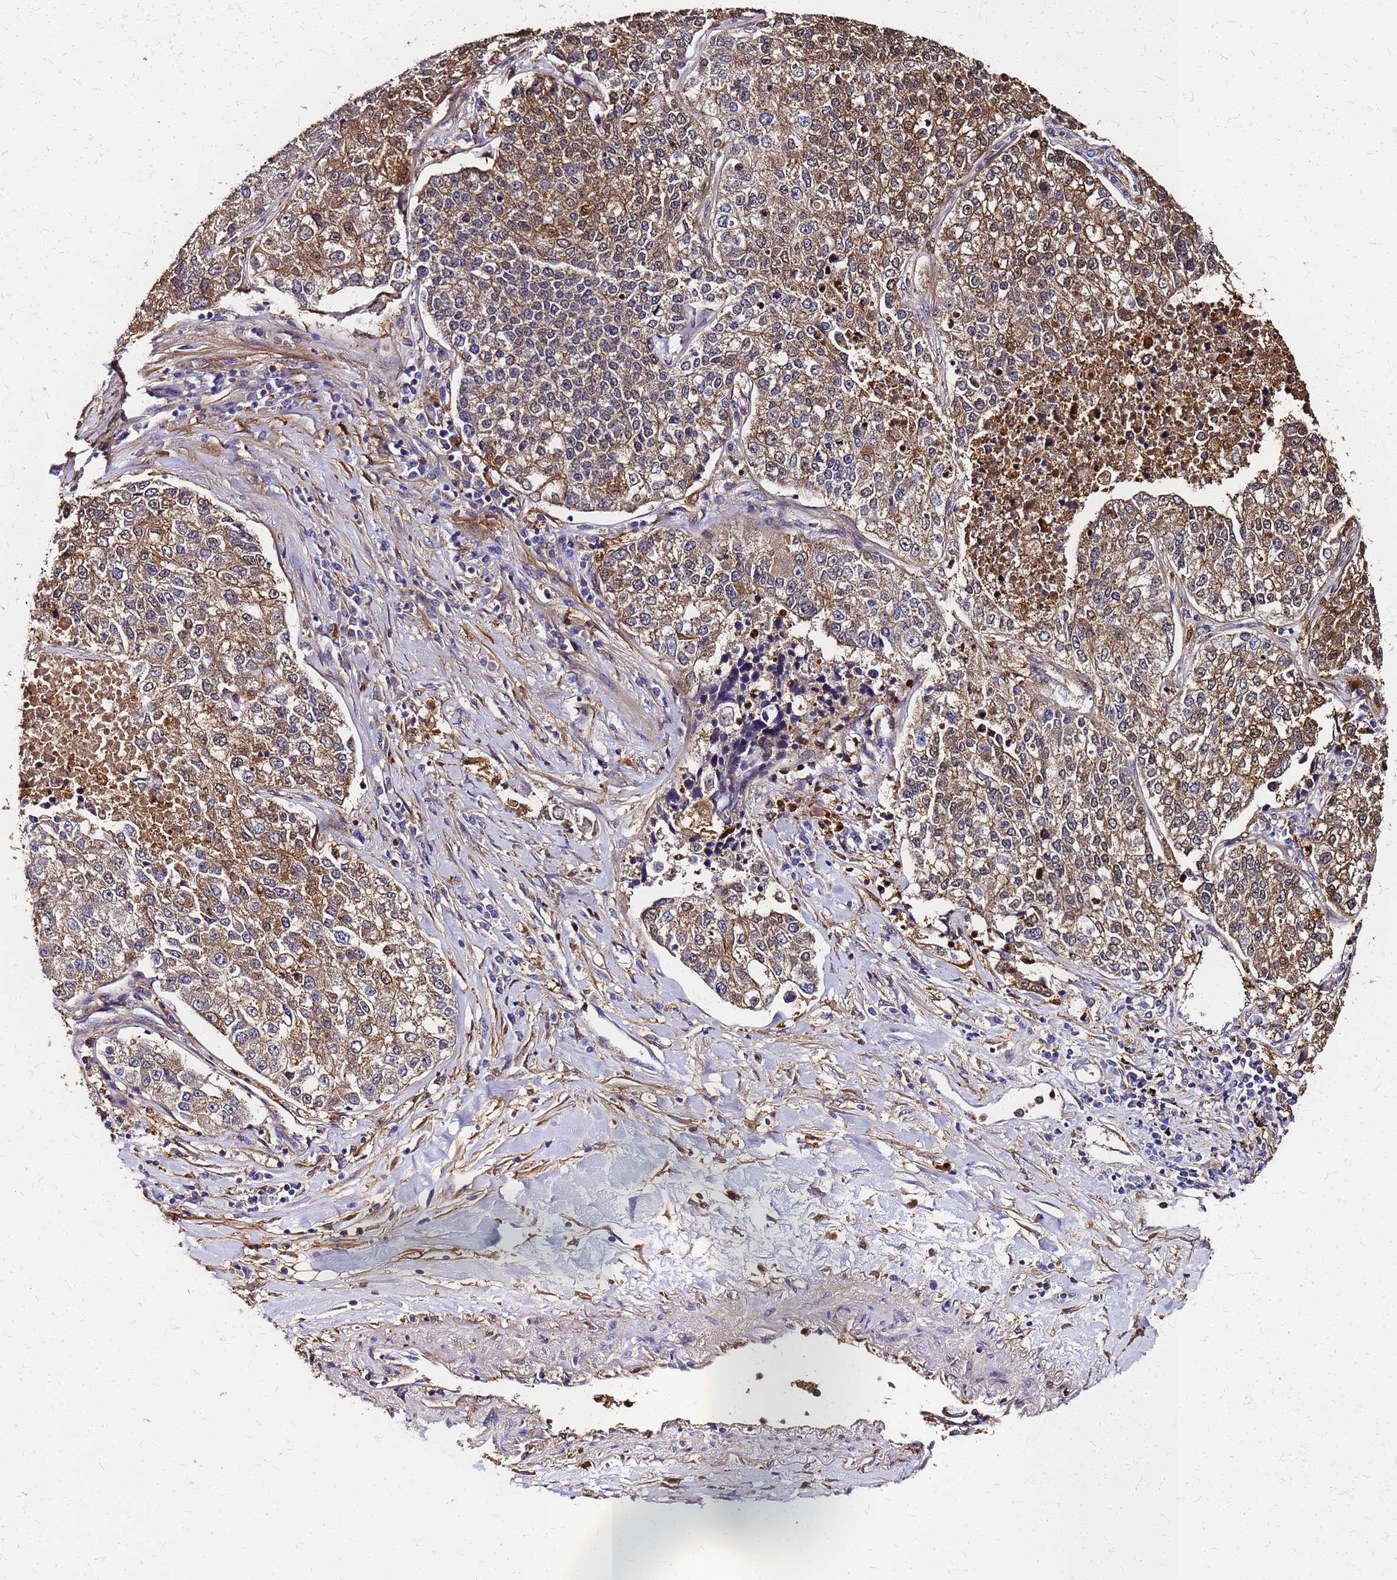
{"staining": {"intensity": "moderate", "quantity": ">75%", "location": "cytoplasmic/membranous,nuclear"}, "tissue": "lung cancer", "cell_type": "Tumor cells", "image_type": "cancer", "snomed": [{"axis": "morphology", "description": "Adenocarcinoma, NOS"}, {"axis": "topography", "description": "Lung"}], "caption": "Protein staining reveals moderate cytoplasmic/membranous and nuclear expression in approximately >75% of tumor cells in lung cancer (adenocarcinoma).", "gene": "S100A11", "patient": {"sex": "male", "age": 49}}